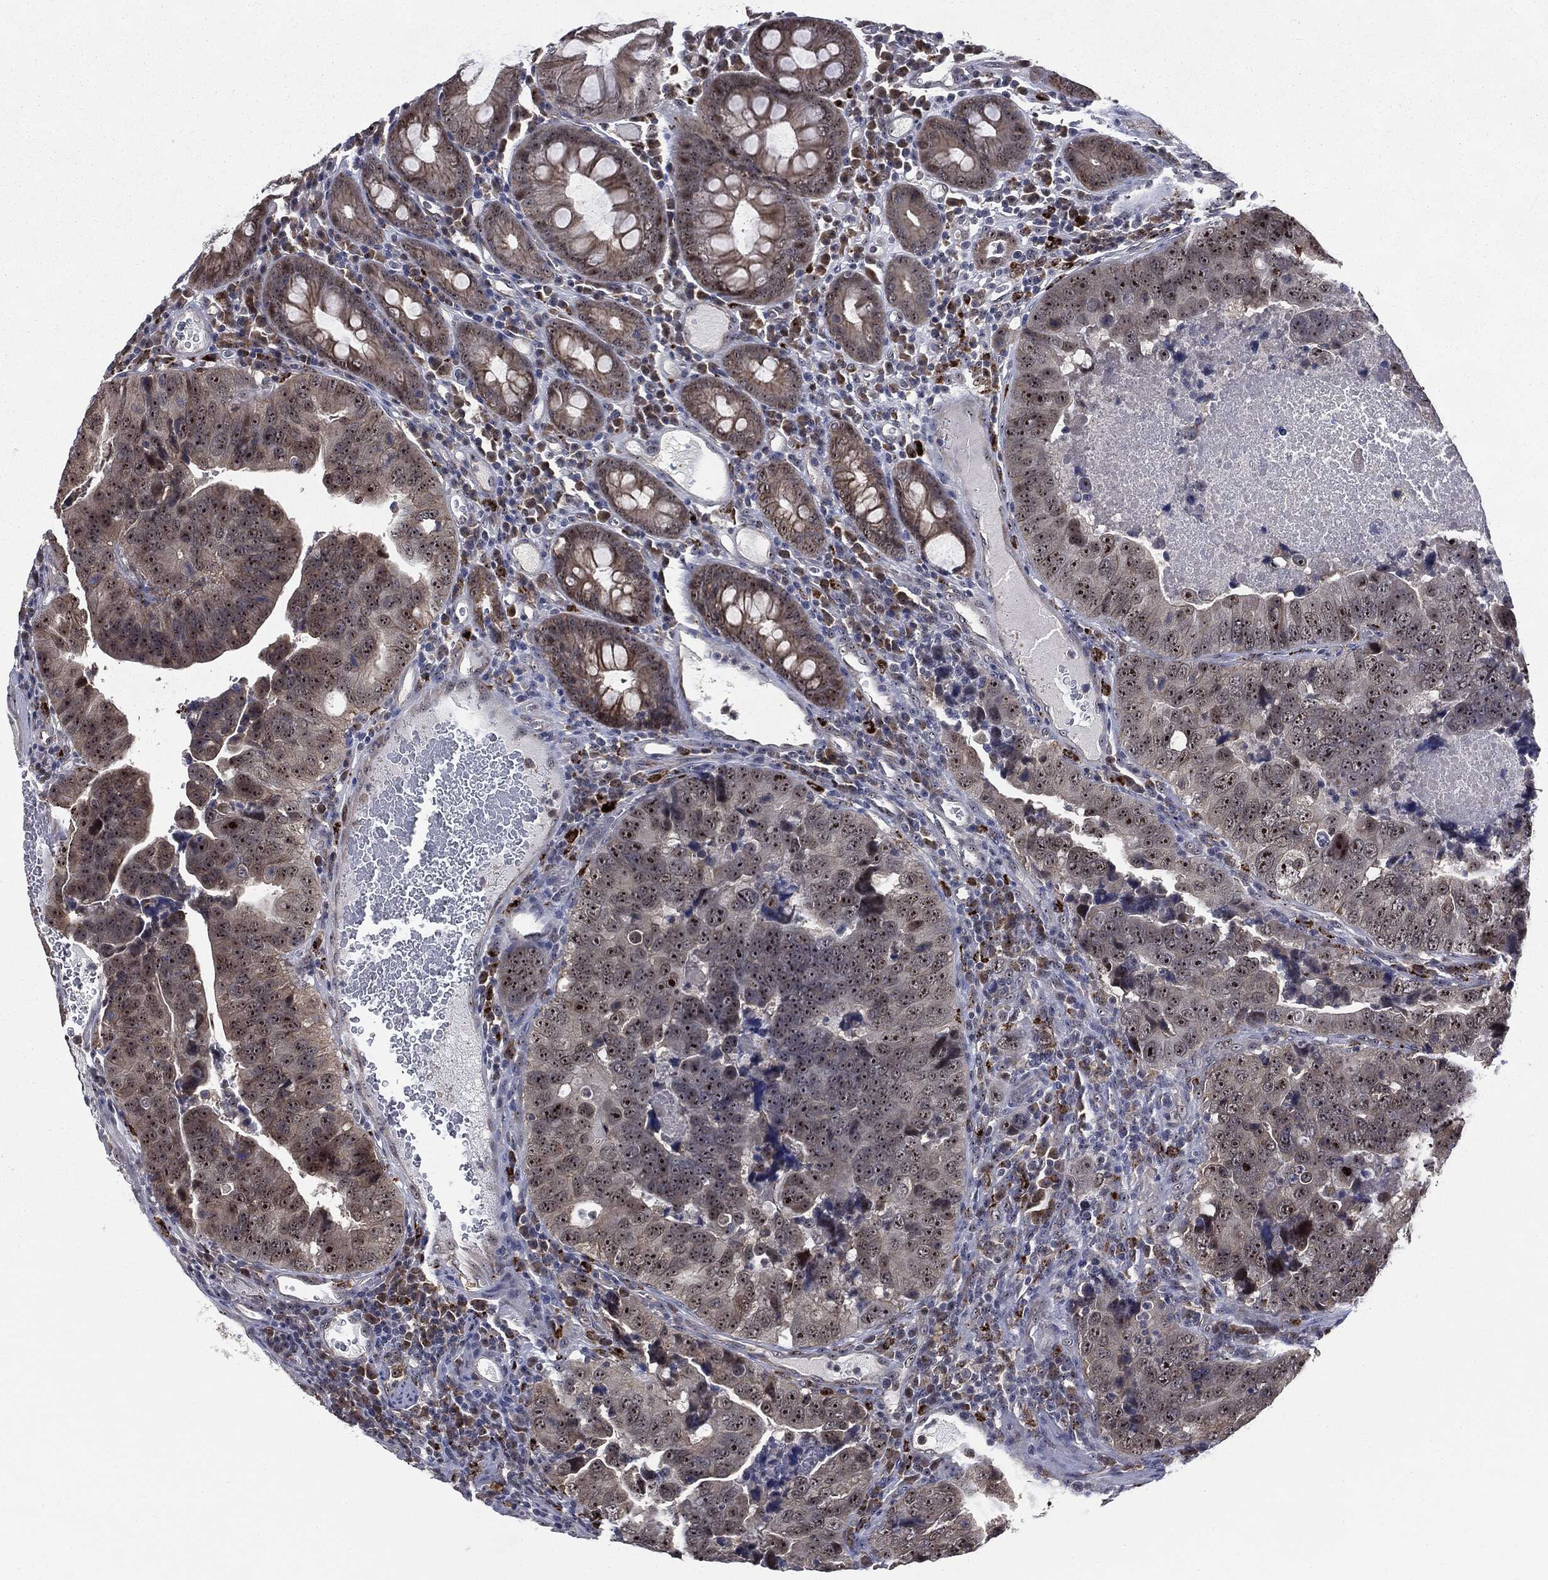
{"staining": {"intensity": "strong", "quantity": "25%-75%", "location": "nuclear"}, "tissue": "colorectal cancer", "cell_type": "Tumor cells", "image_type": "cancer", "snomed": [{"axis": "morphology", "description": "Adenocarcinoma, NOS"}, {"axis": "topography", "description": "Colon"}], "caption": "This is an image of IHC staining of colorectal adenocarcinoma, which shows strong positivity in the nuclear of tumor cells.", "gene": "TRMT1L", "patient": {"sex": "female", "age": 72}}